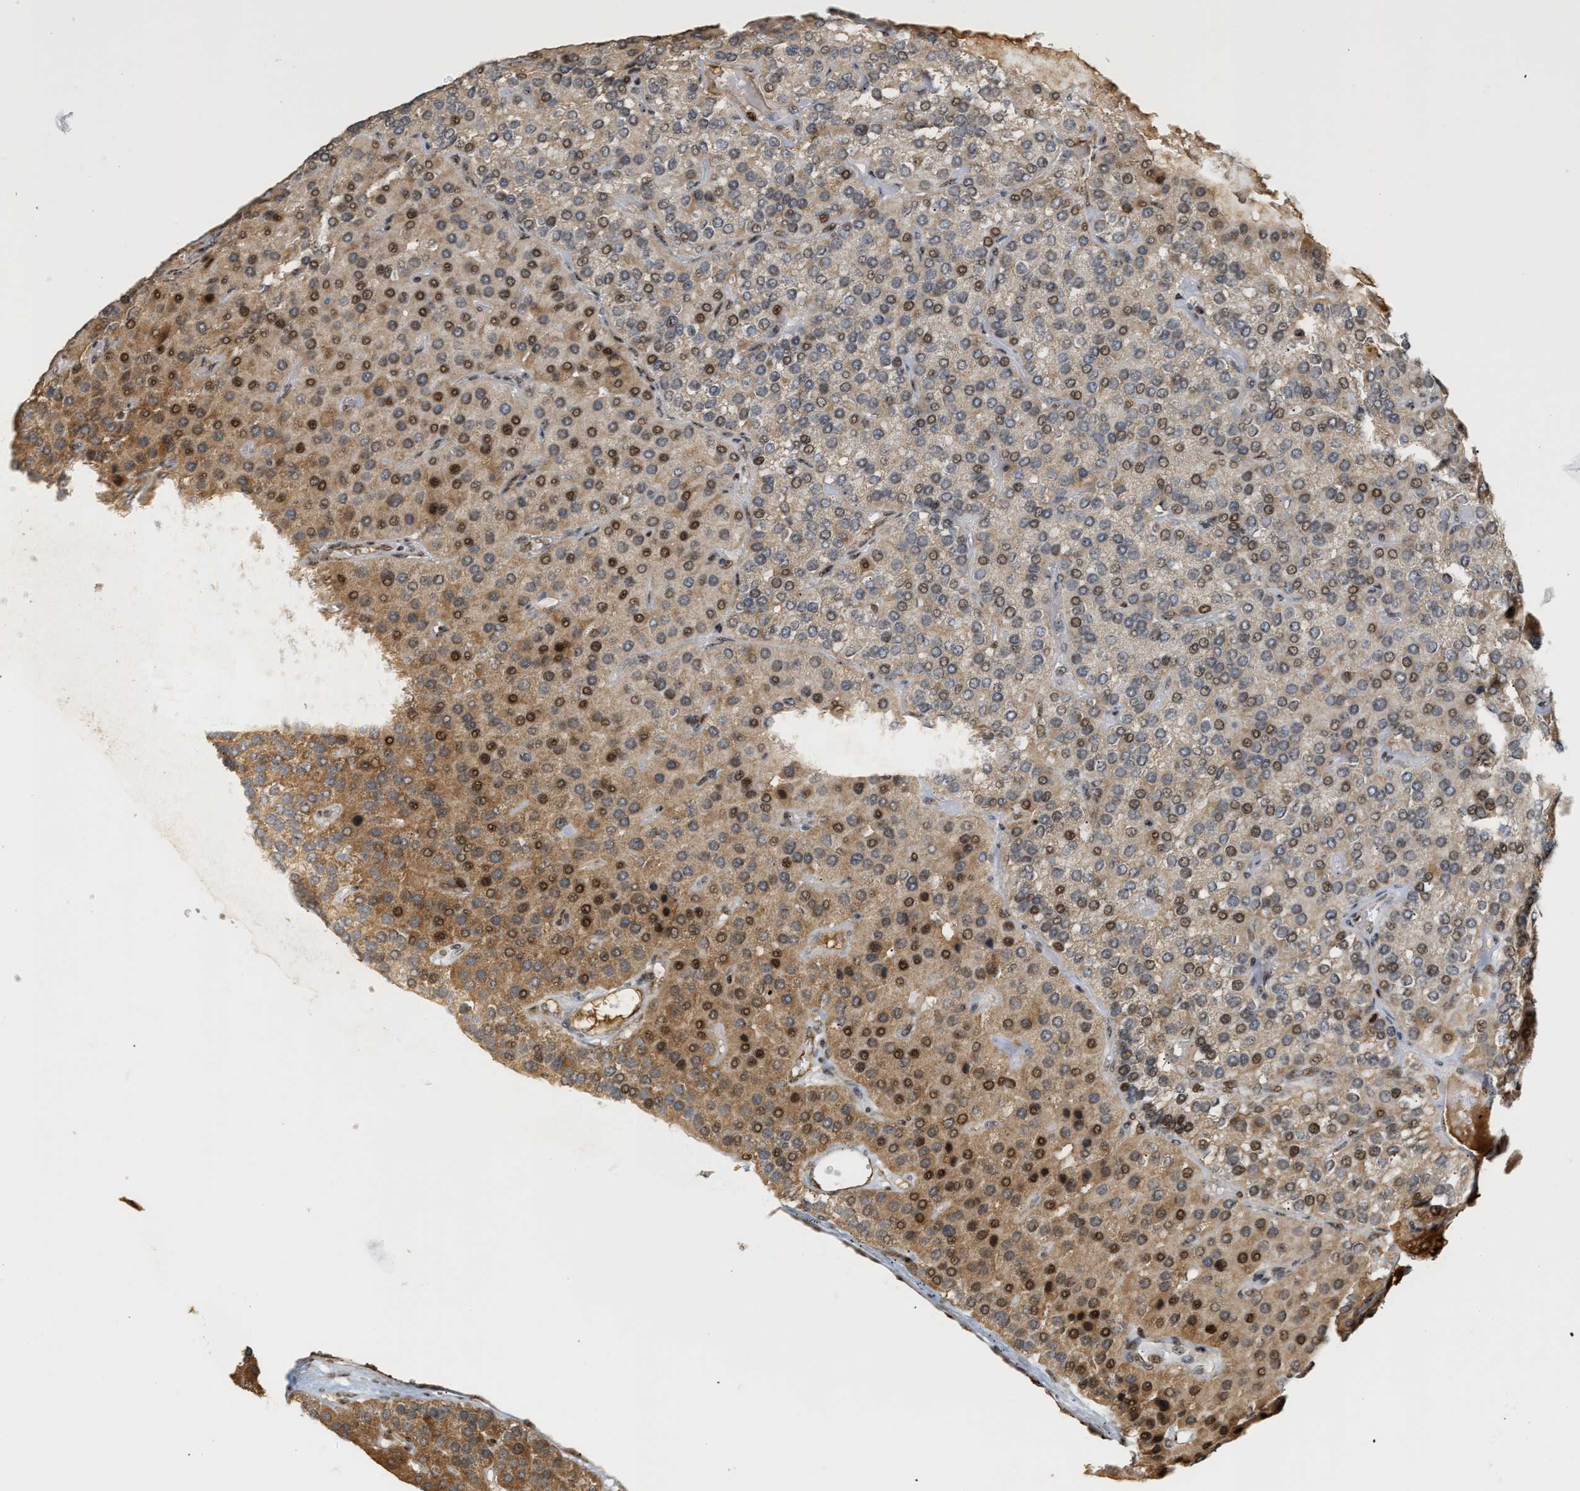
{"staining": {"intensity": "strong", "quantity": ">75%", "location": "cytoplasmic/membranous,nuclear"}, "tissue": "parathyroid gland", "cell_type": "Glandular cells", "image_type": "normal", "snomed": [{"axis": "morphology", "description": "Normal tissue, NOS"}, {"axis": "morphology", "description": "Adenoma, NOS"}, {"axis": "topography", "description": "Parathyroid gland"}], "caption": "Protein analysis of benign parathyroid gland exhibits strong cytoplasmic/membranous,nuclear expression in approximately >75% of glandular cells. (DAB (3,3'-diaminobenzidine) IHC with brightfield microscopy, high magnification).", "gene": "ZFAND5", "patient": {"sex": "female", "age": 86}}